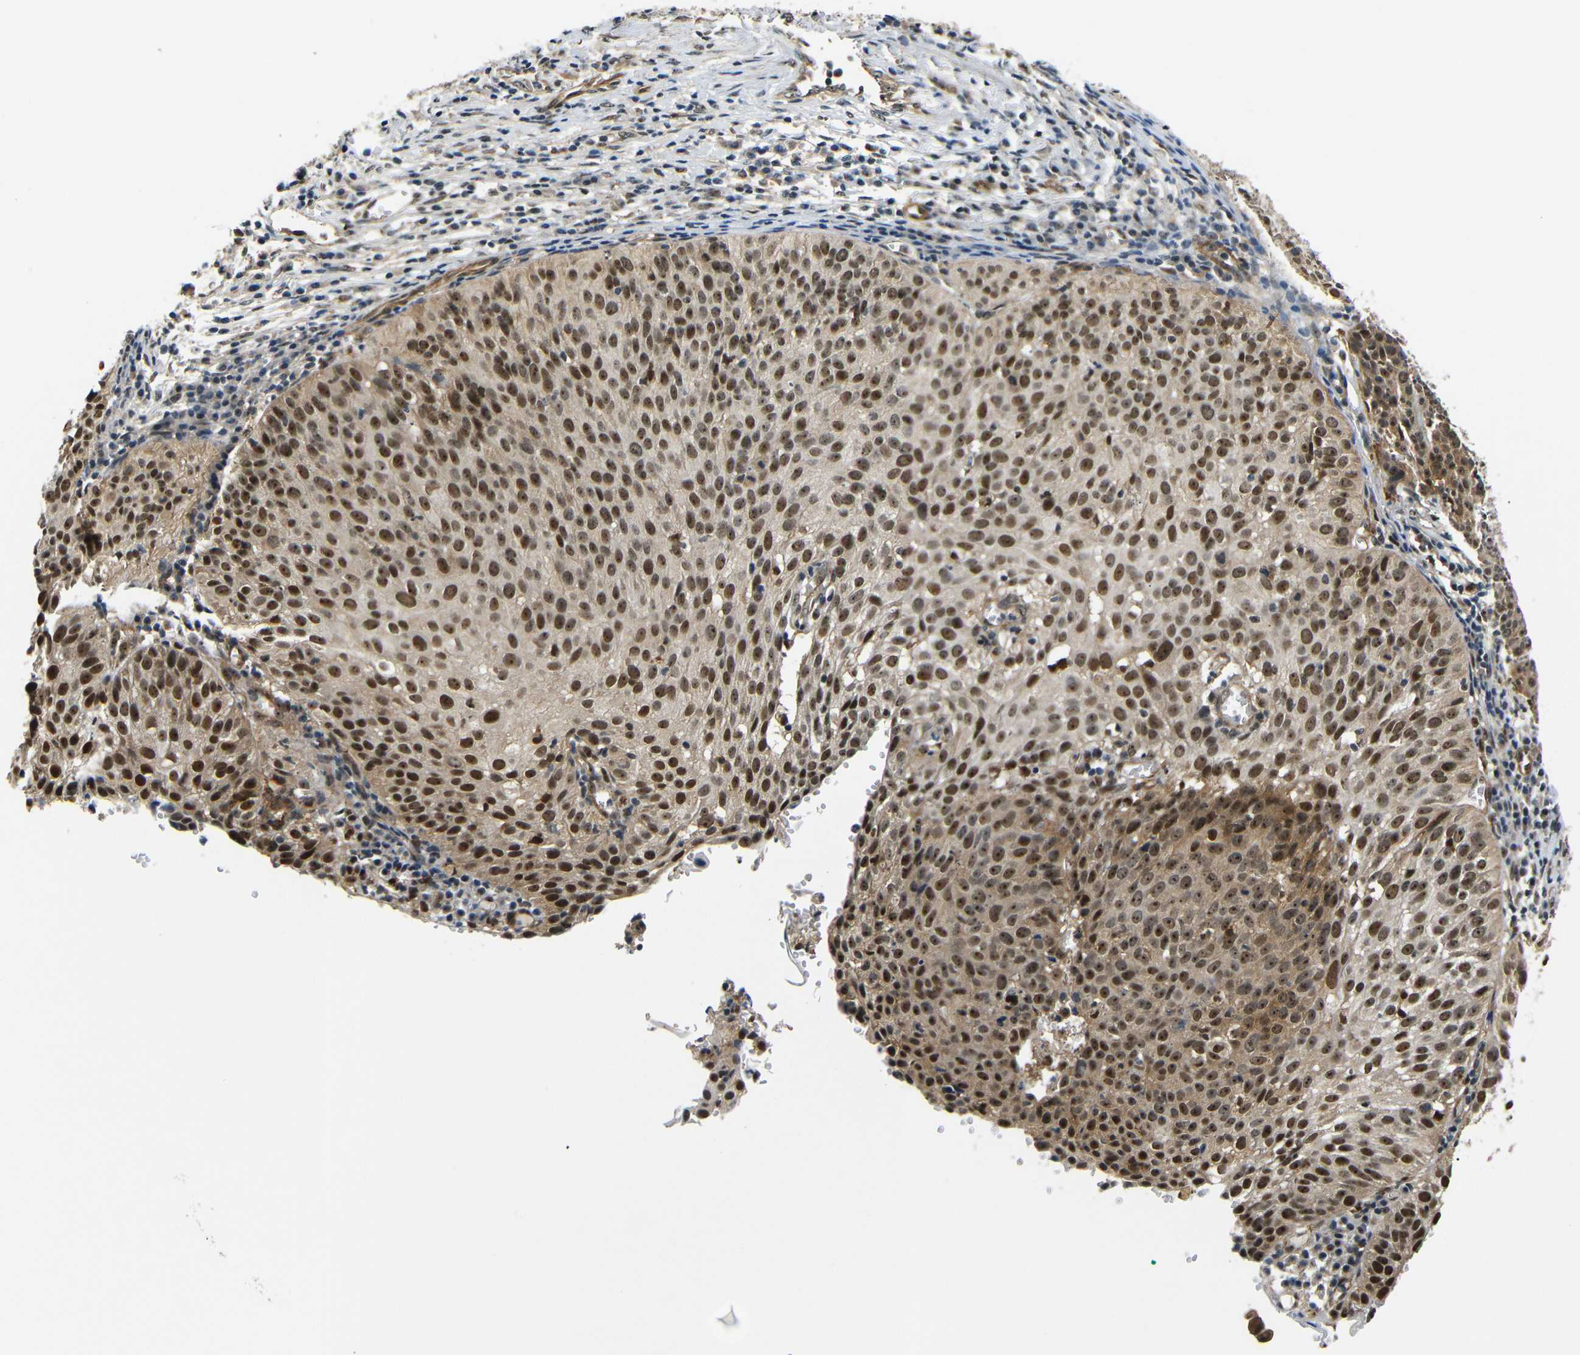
{"staining": {"intensity": "strong", "quantity": ">75%", "location": "cytoplasmic/membranous,nuclear"}, "tissue": "cervical cancer", "cell_type": "Tumor cells", "image_type": "cancer", "snomed": [{"axis": "morphology", "description": "Squamous cell carcinoma, NOS"}, {"axis": "topography", "description": "Cervix"}], "caption": "Immunohistochemical staining of human cervical cancer shows strong cytoplasmic/membranous and nuclear protein staining in about >75% of tumor cells. (DAB (3,3'-diaminobenzidine) IHC with brightfield microscopy, high magnification).", "gene": "PARN", "patient": {"sex": "female", "age": 38}}